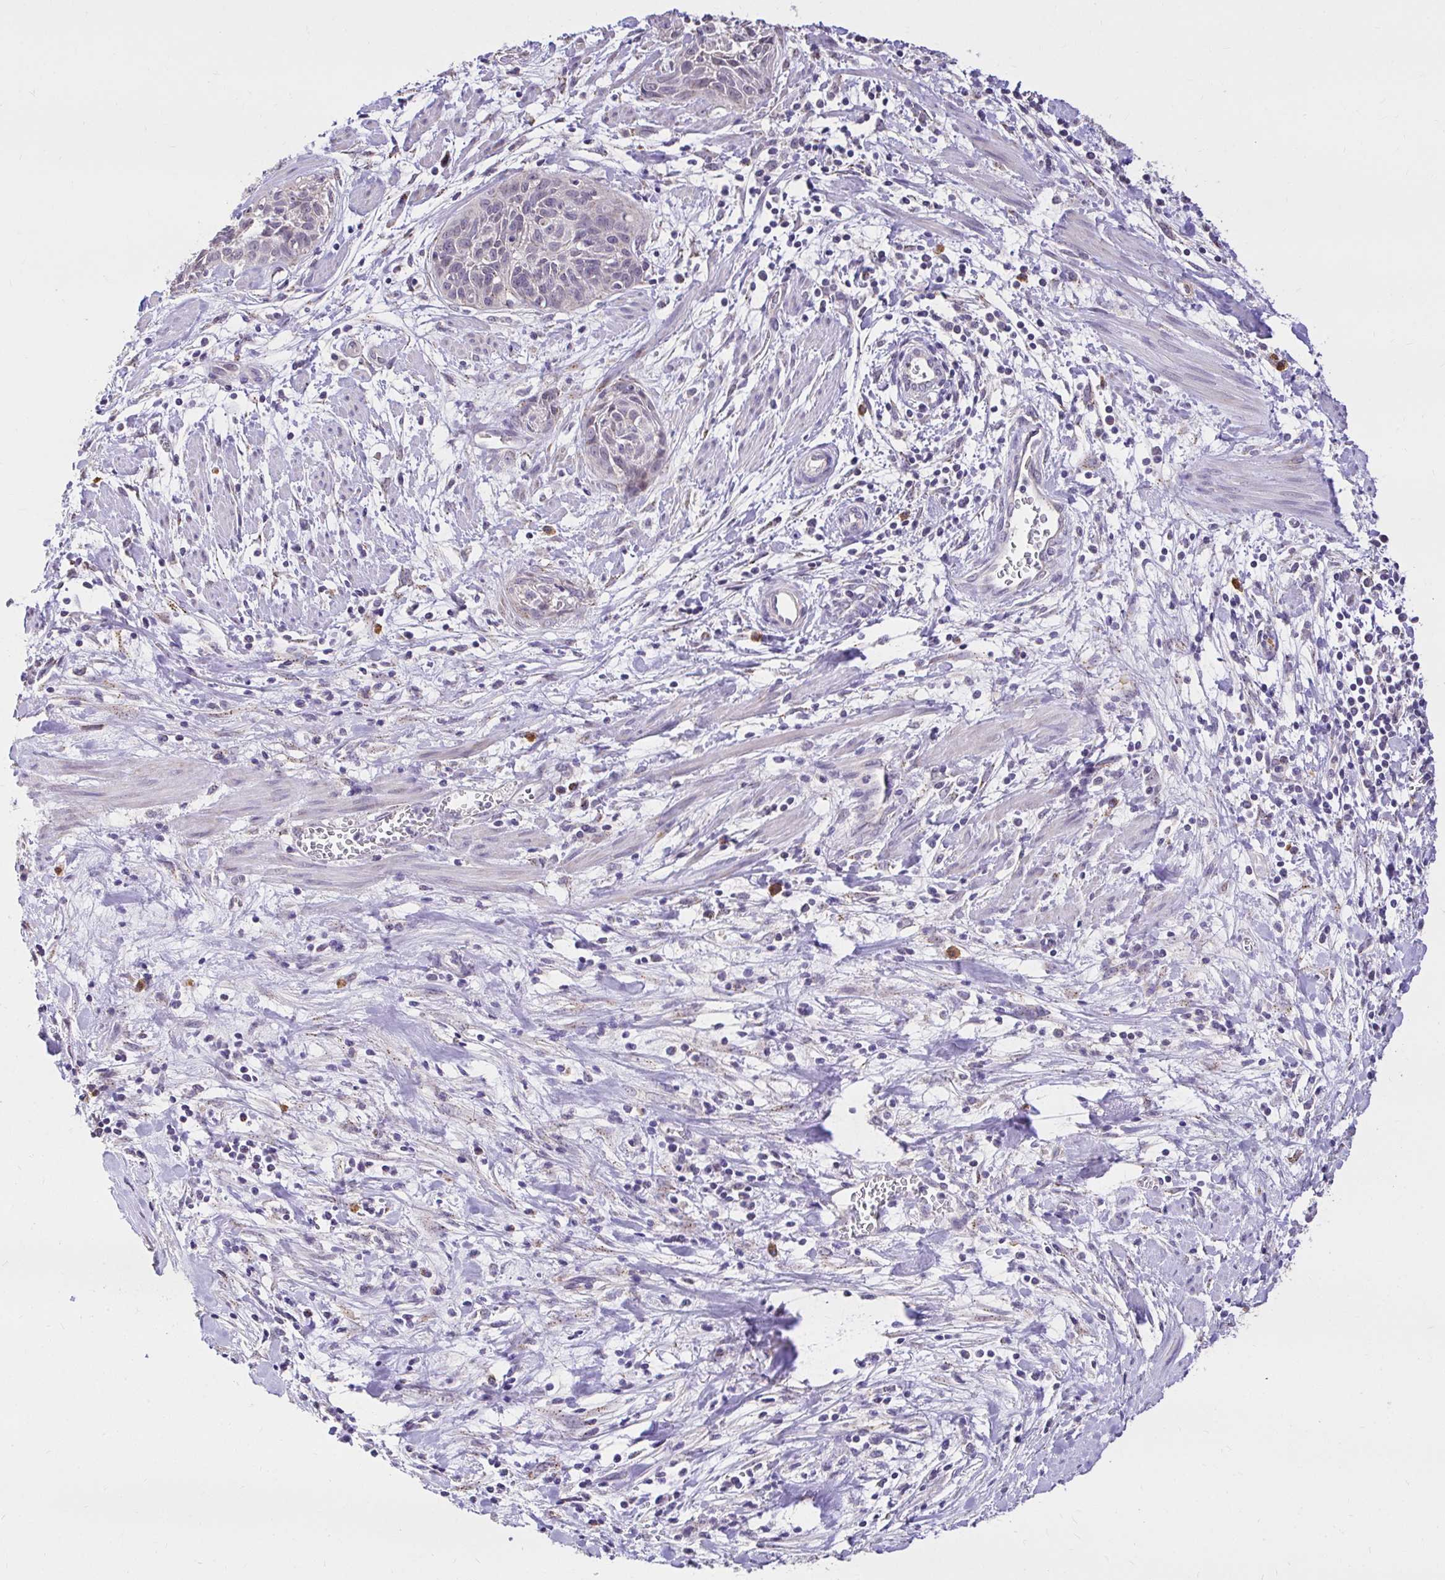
{"staining": {"intensity": "negative", "quantity": "none", "location": "none"}, "tissue": "cervical cancer", "cell_type": "Tumor cells", "image_type": "cancer", "snomed": [{"axis": "morphology", "description": "Squamous cell carcinoma, NOS"}, {"axis": "topography", "description": "Cervix"}], "caption": "DAB (3,3'-diaminobenzidine) immunohistochemical staining of squamous cell carcinoma (cervical) shows no significant expression in tumor cells. (Stains: DAB IHC with hematoxylin counter stain, Microscopy: brightfield microscopy at high magnification).", "gene": "KIAA1210", "patient": {"sex": "female", "age": 55}}